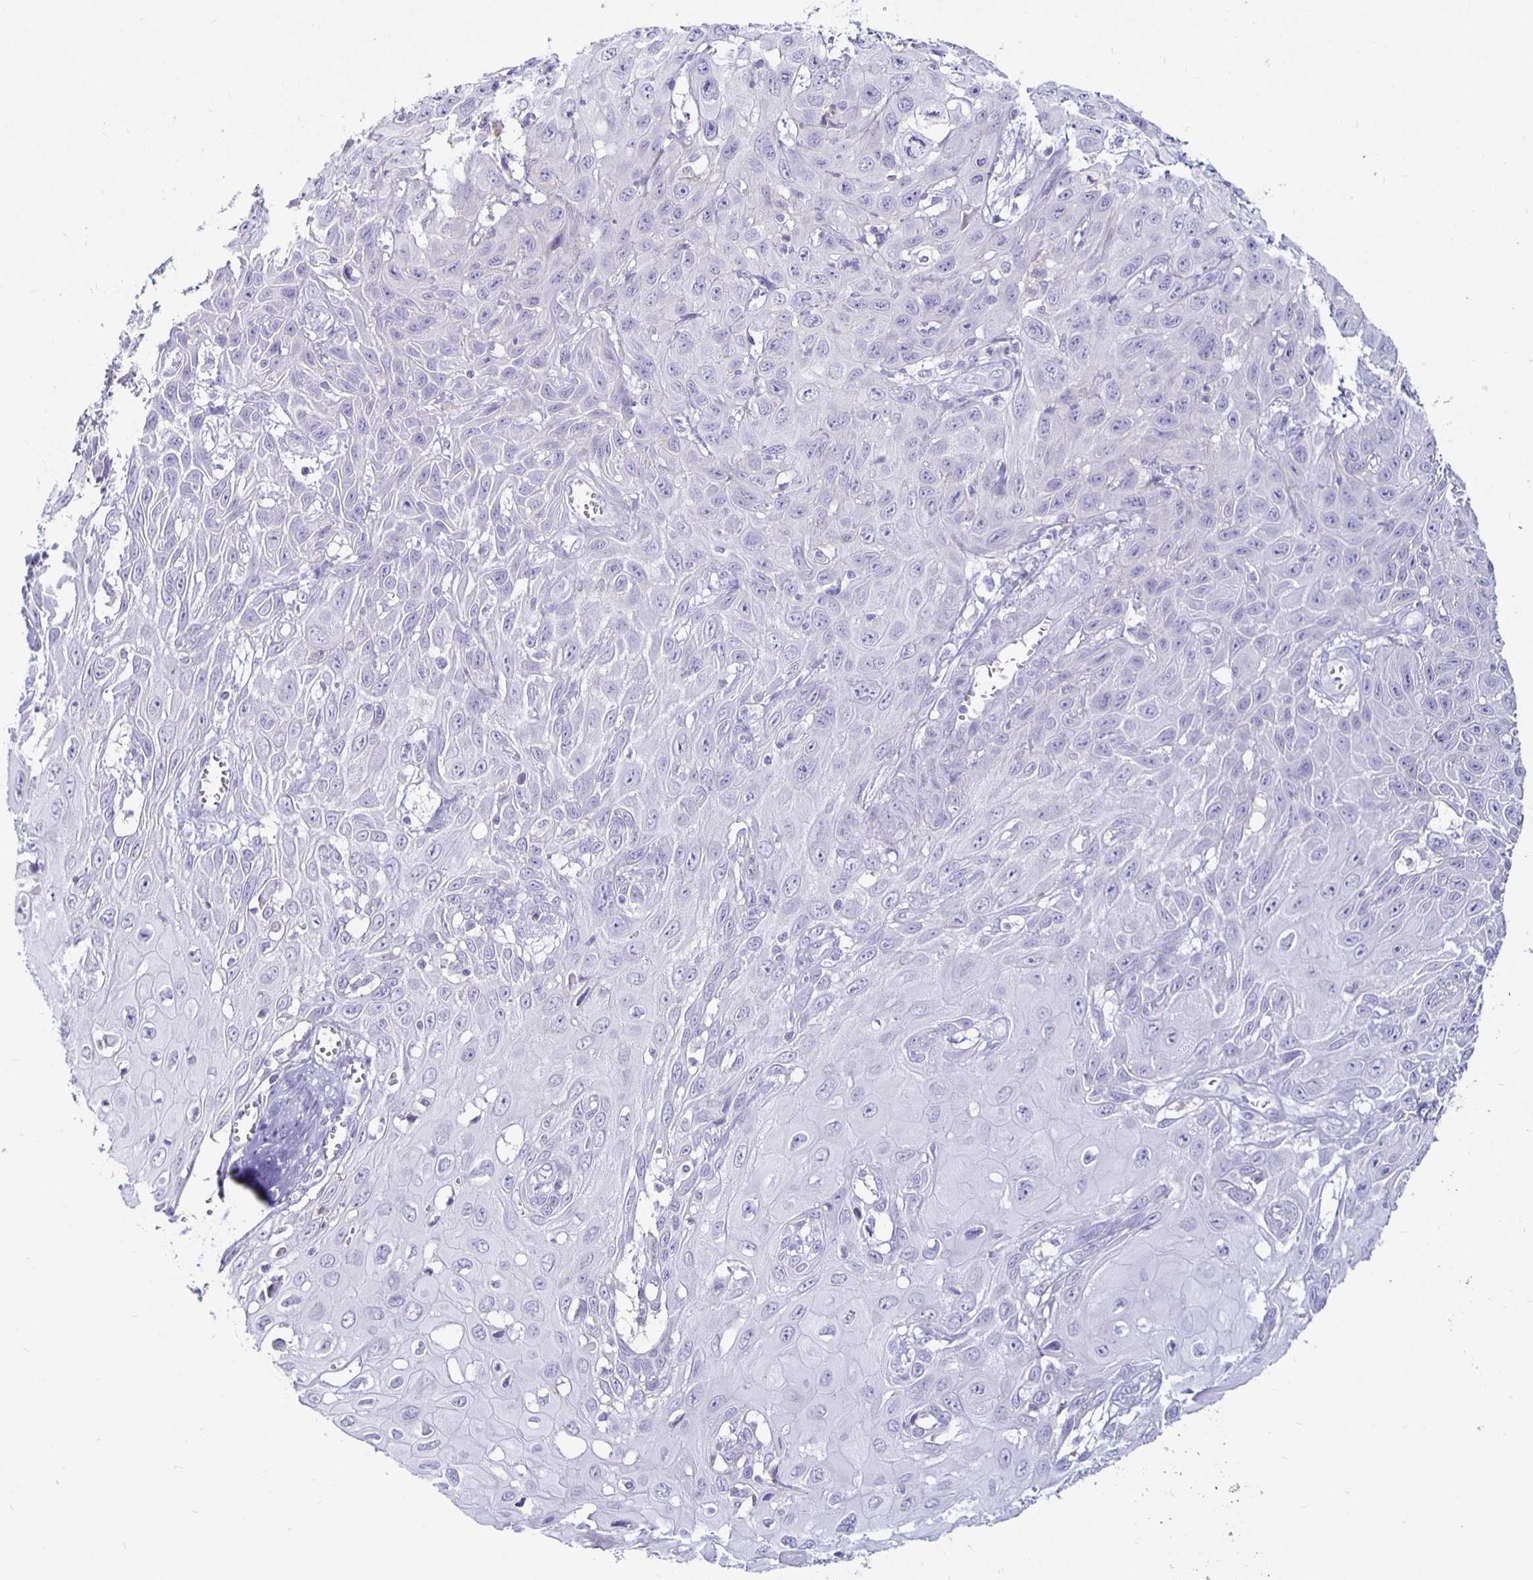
{"staining": {"intensity": "negative", "quantity": "none", "location": "none"}, "tissue": "skin cancer", "cell_type": "Tumor cells", "image_type": "cancer", "snomed": [{"axis": "morphology", "description": "Squamous cell carcinoma, NOS"}, {"axis": "topography", "description": "Skin"}, {"axis": "topography", "description": "Vulva"}], "caption": "A micrograph of skin squamous cell carcinoma stained for a protein reveals no brown staining in tumor cells.", "gene": "SIRPA", "patient": {"sex": "female", "age": 71}}